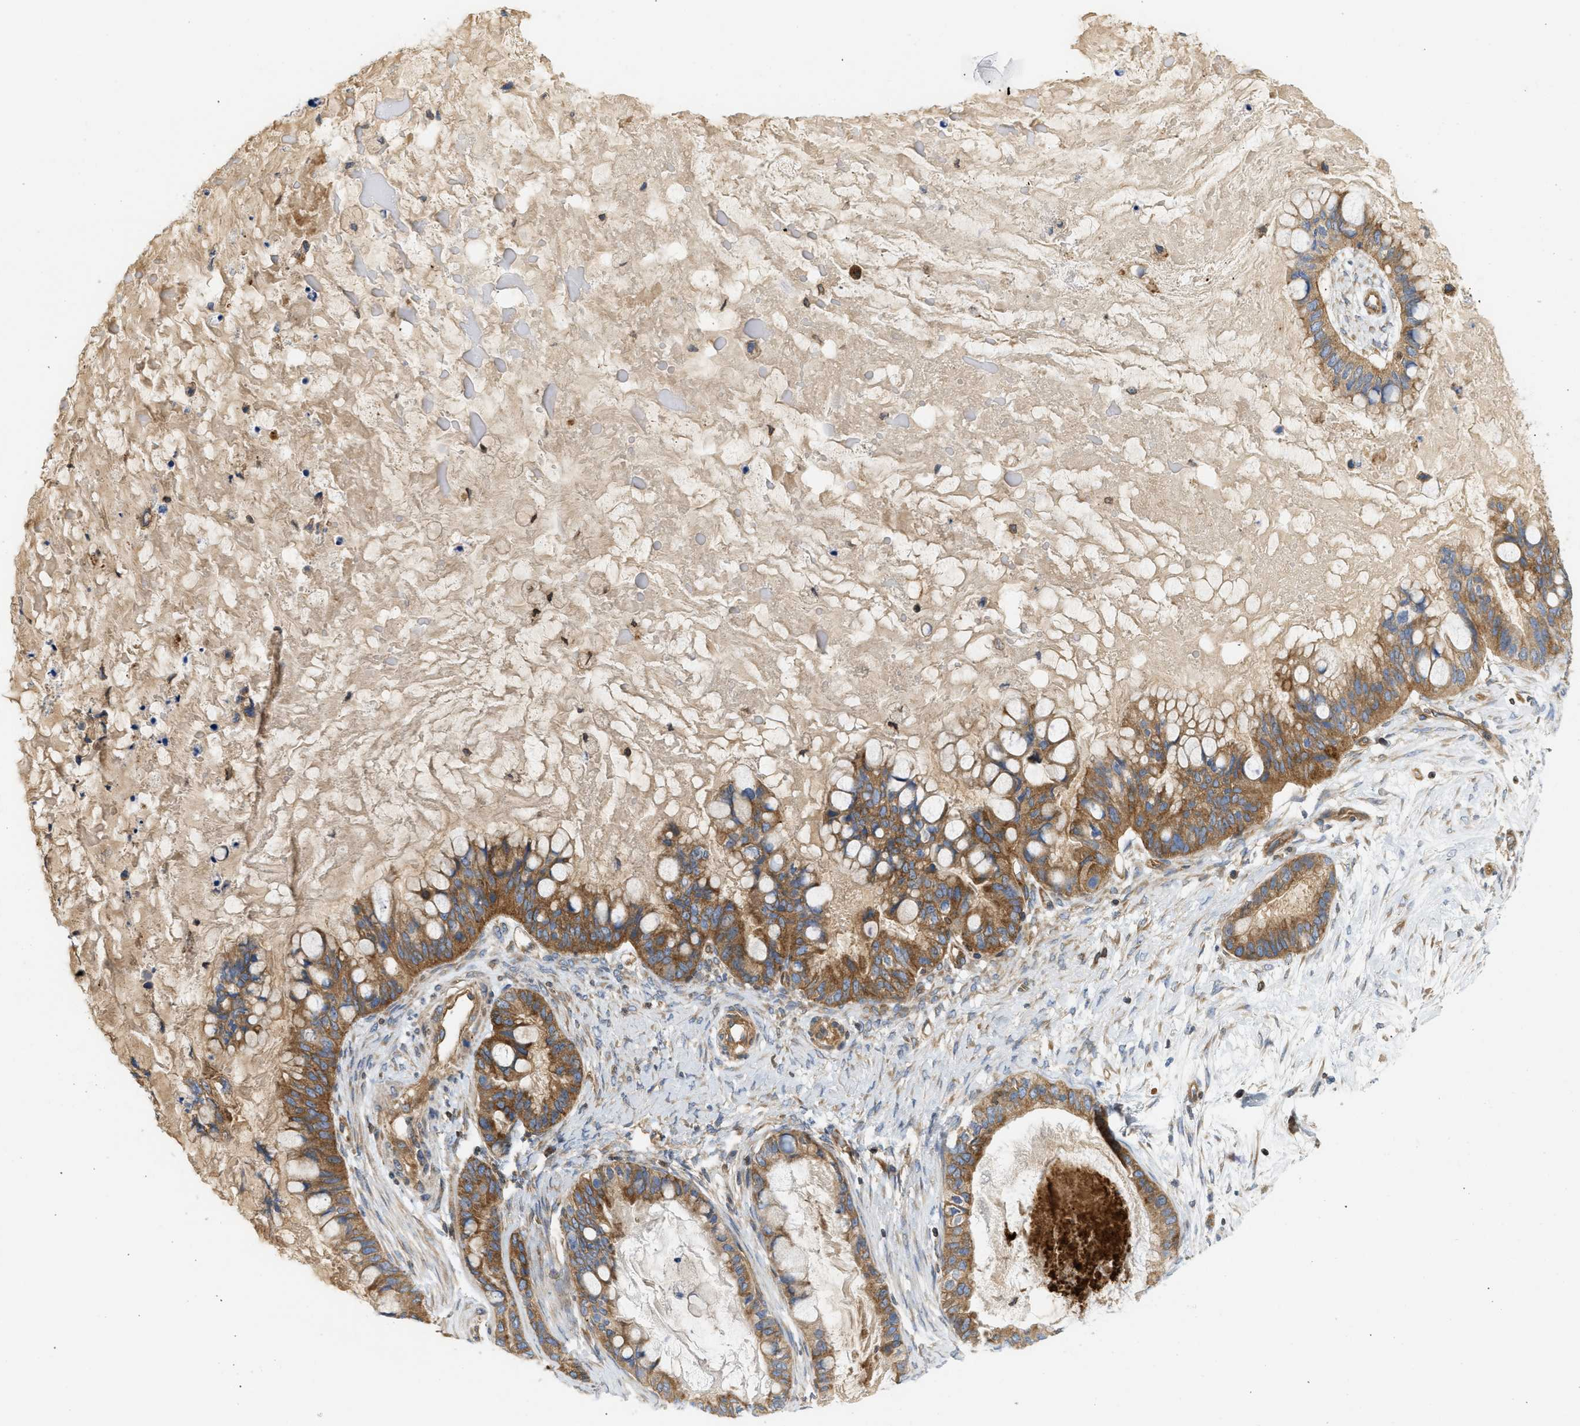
{"staining": {"intensity": "moderate", "quantity": ">75%", "location": "cytoplasmic/membranous"}, "tissue": "ovarian cancer", "cell_type": "Tumor cells", "image_type": "cancer", "snomed": [{"axis": "morphology", "description": "Cystadenocarcinoma, mucinous, NOS"}, {"axis": "topography", "description": "Ovary"}], "caption": "Ovarian mucinous cystadenocarcinoma stained for a protein displays moderate cytoplasmic/membranous positivity in tumor cells.", "gene": "STRN", "patient": {"sex": "female", "age": 80}}